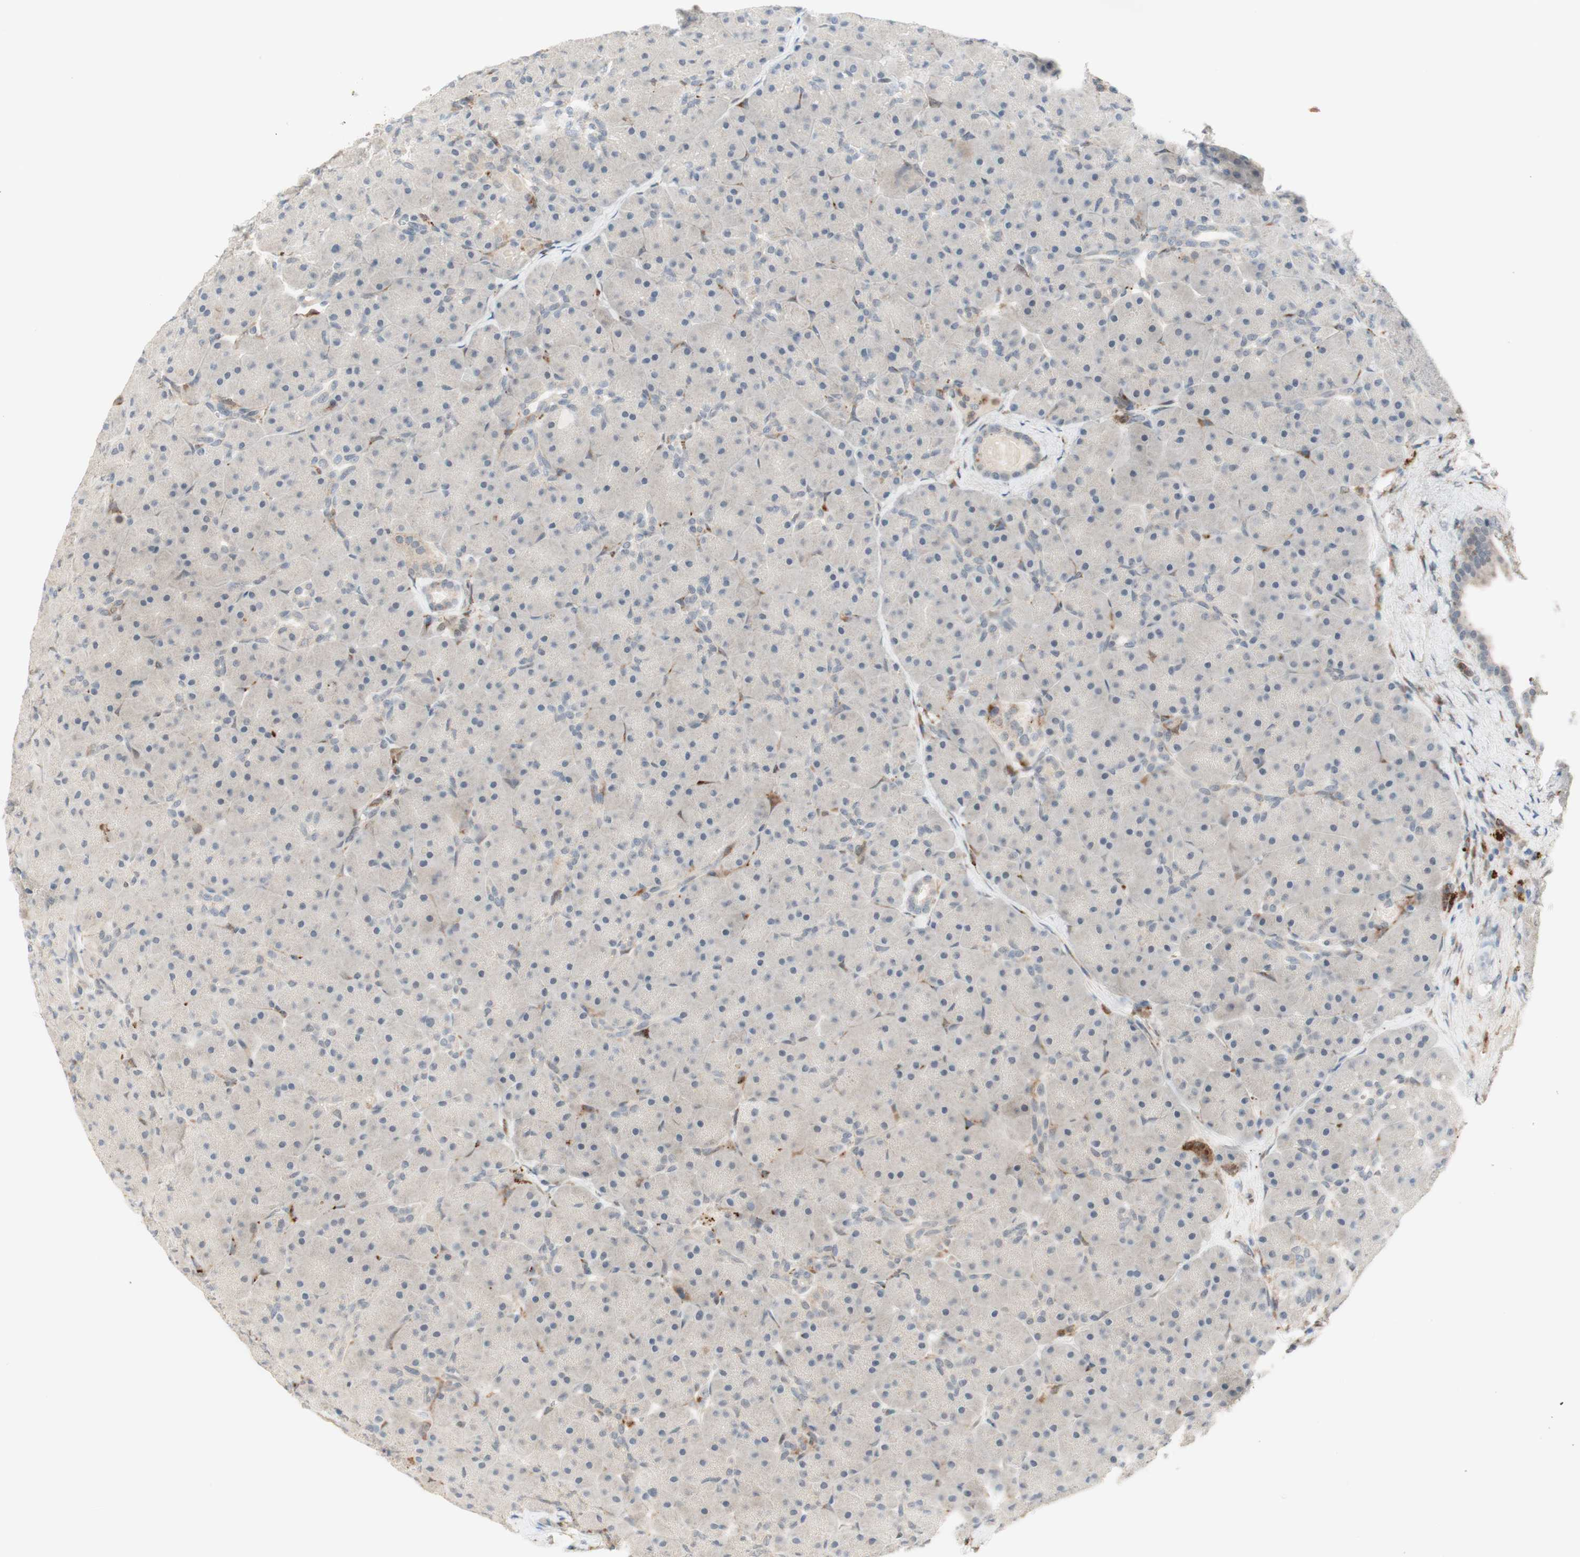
{"staining": {"intensity": "moderate", "quantity": "<25%", "location": "cytoplasmic/membranous"}, "tissue": "pancreas", "cell_type": "Exocrine glandular cells", "image_type": "normal", "snomed": [{"axis": "morphology", "description": "Normal tissue, NOS"}, {"axis": "topography", "description": "Pancreas"}], "caption": "Human pancreas stained for a protein (brown) demonstrates moderate cytoplasmic/membranous positive expression in approximately <25% of exocrine glandular cells.", "gene": "GAPT", "patient": {"sex": "male", "age": 66}}